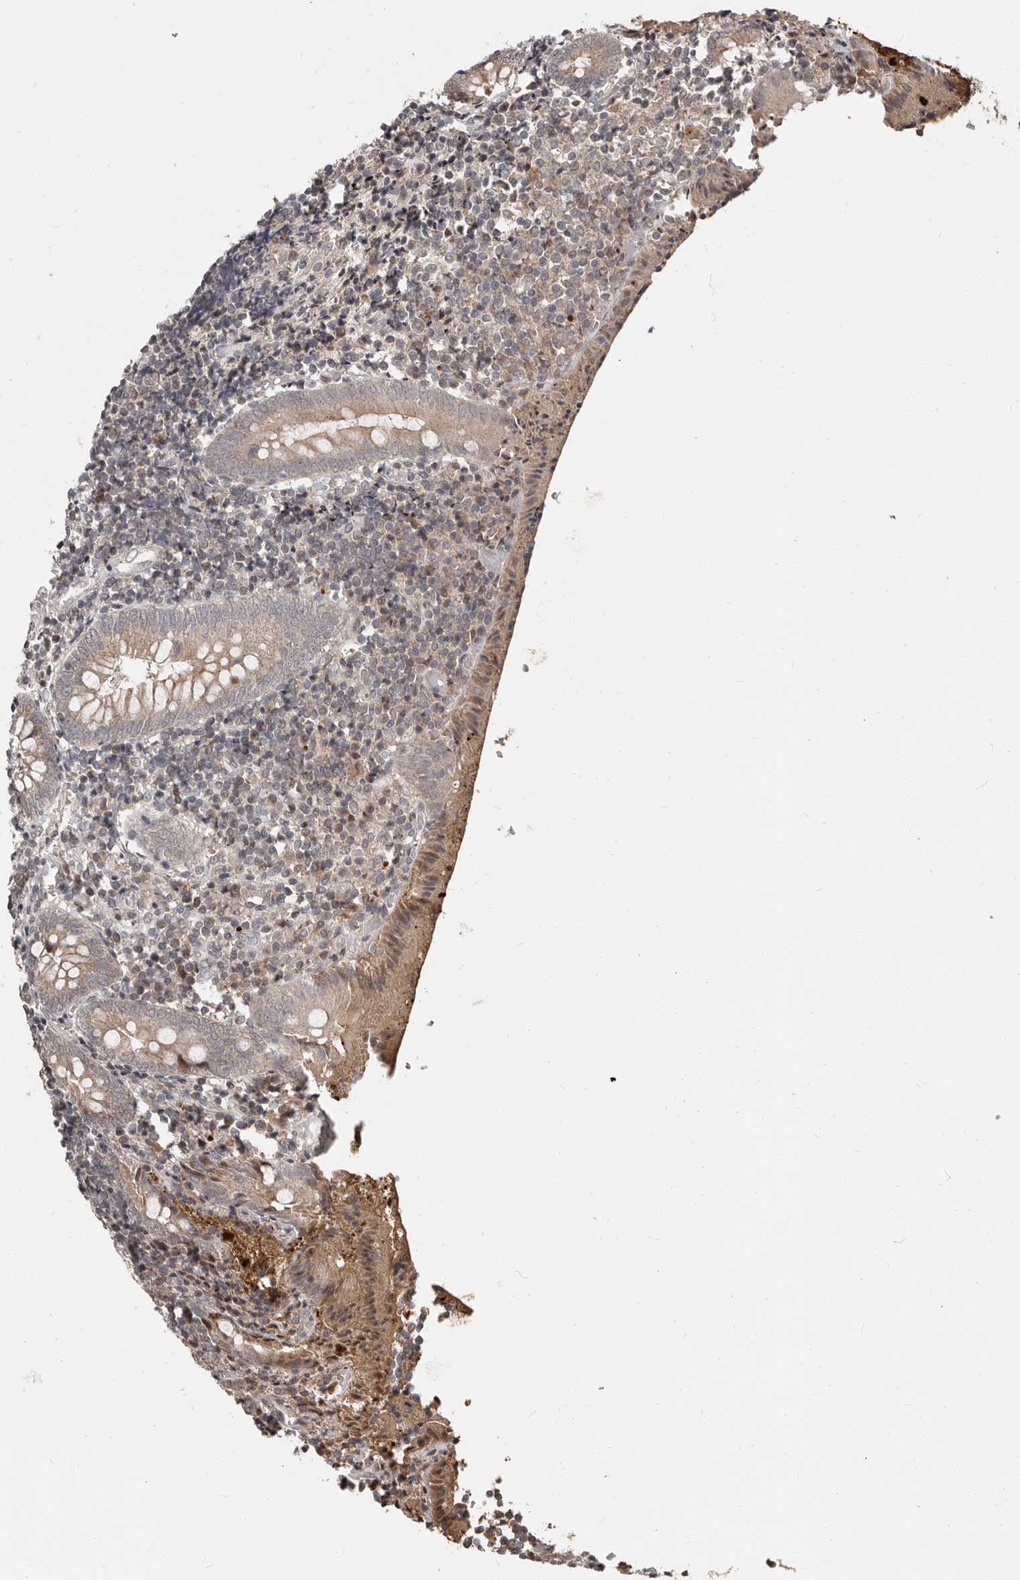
{"staining": {"intensity": "moderate", "quantity": "<25%", "location": "cytoplasmic/membranous"}, "tissue": "appendix", "cell_type": "Glandular cells", "image_type": "normal", "snomed": [{"axis": "morphology", "description": "Normal tissue, NOS"}, {"axis": "topography", "description": "Appendix"}], "caption": "High-power microscopy captured an immunohistochemistry (IHC) histopathology image of unremarkable appendix, revealing moderate cytoplasmic/membranous expression in approximately <25% of glandular cells. The protein is stained brown, and the nuclei are stained in blue (DAB IHC with brightfield microscopy, high magnification).", "gene": "APOL6", "patient": {"sex": "female", "age": 17}}